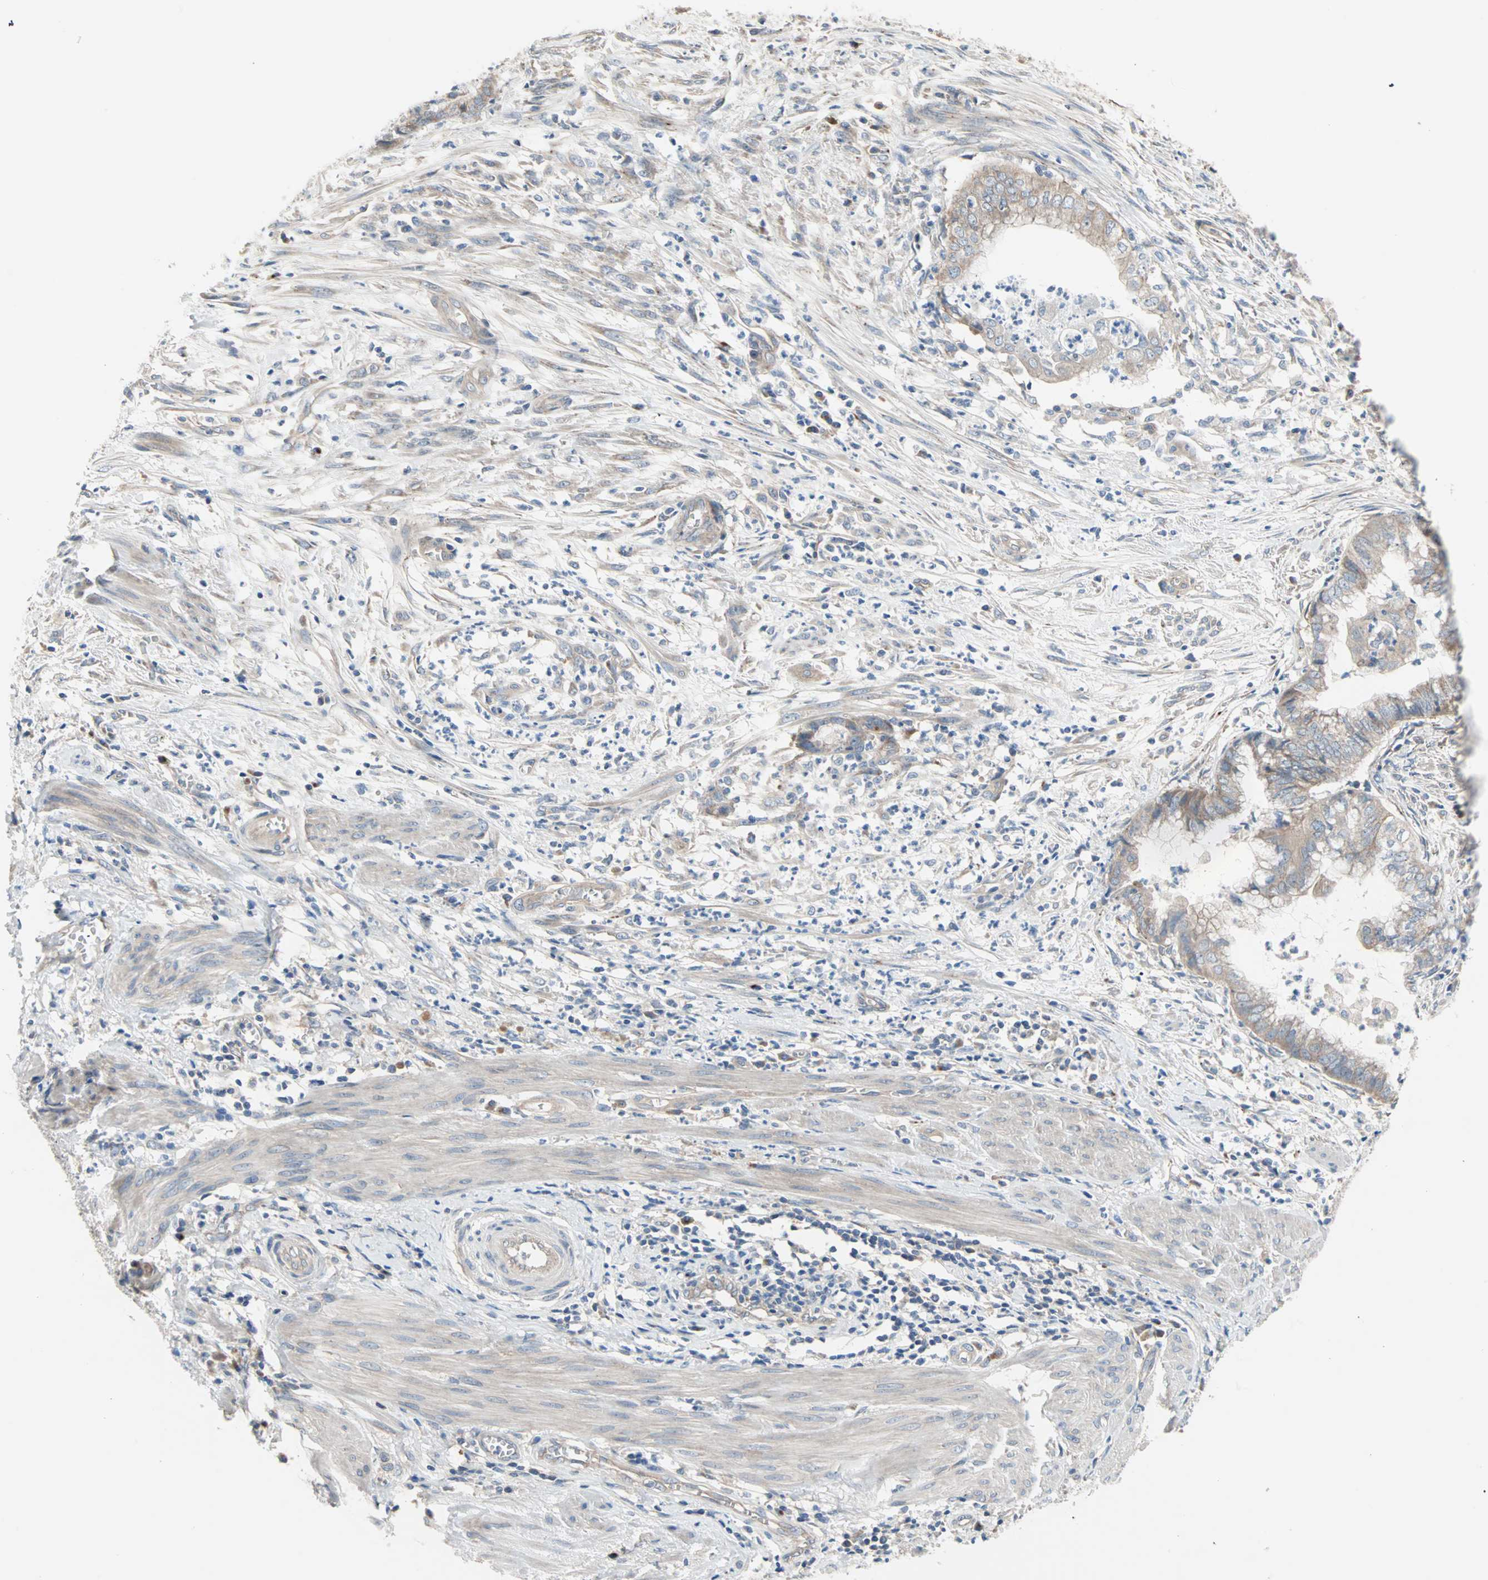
{"staining": {"intensity": "weak", "quantity": "25%-75%", "location": "cytoplasmic/membranous"}, "tissue": "endometrial cancer", "cell_type": "Tumor cells", "image_type": "cancer", "snomed": [{"axis": "morphology", "description": "Necrosis, NOS"}, {"axis": "morphology", "description": "Adenocarcinoma, NOS"}, {"axis": "topography", "description": "Endometrium"}], "caption": "Weak cytoplasmic/membranous protein positivity is appreciated in approximately 25%-75% of tumor cells in endometrial adenocarcinoma. The protein of interest is stained brown, and the nuclei are stained in blue (DAB IHC with brightfield microscopy, high magnification).", "gene": "PDE8A", "patient": {"sex": "female", "age": 79}}